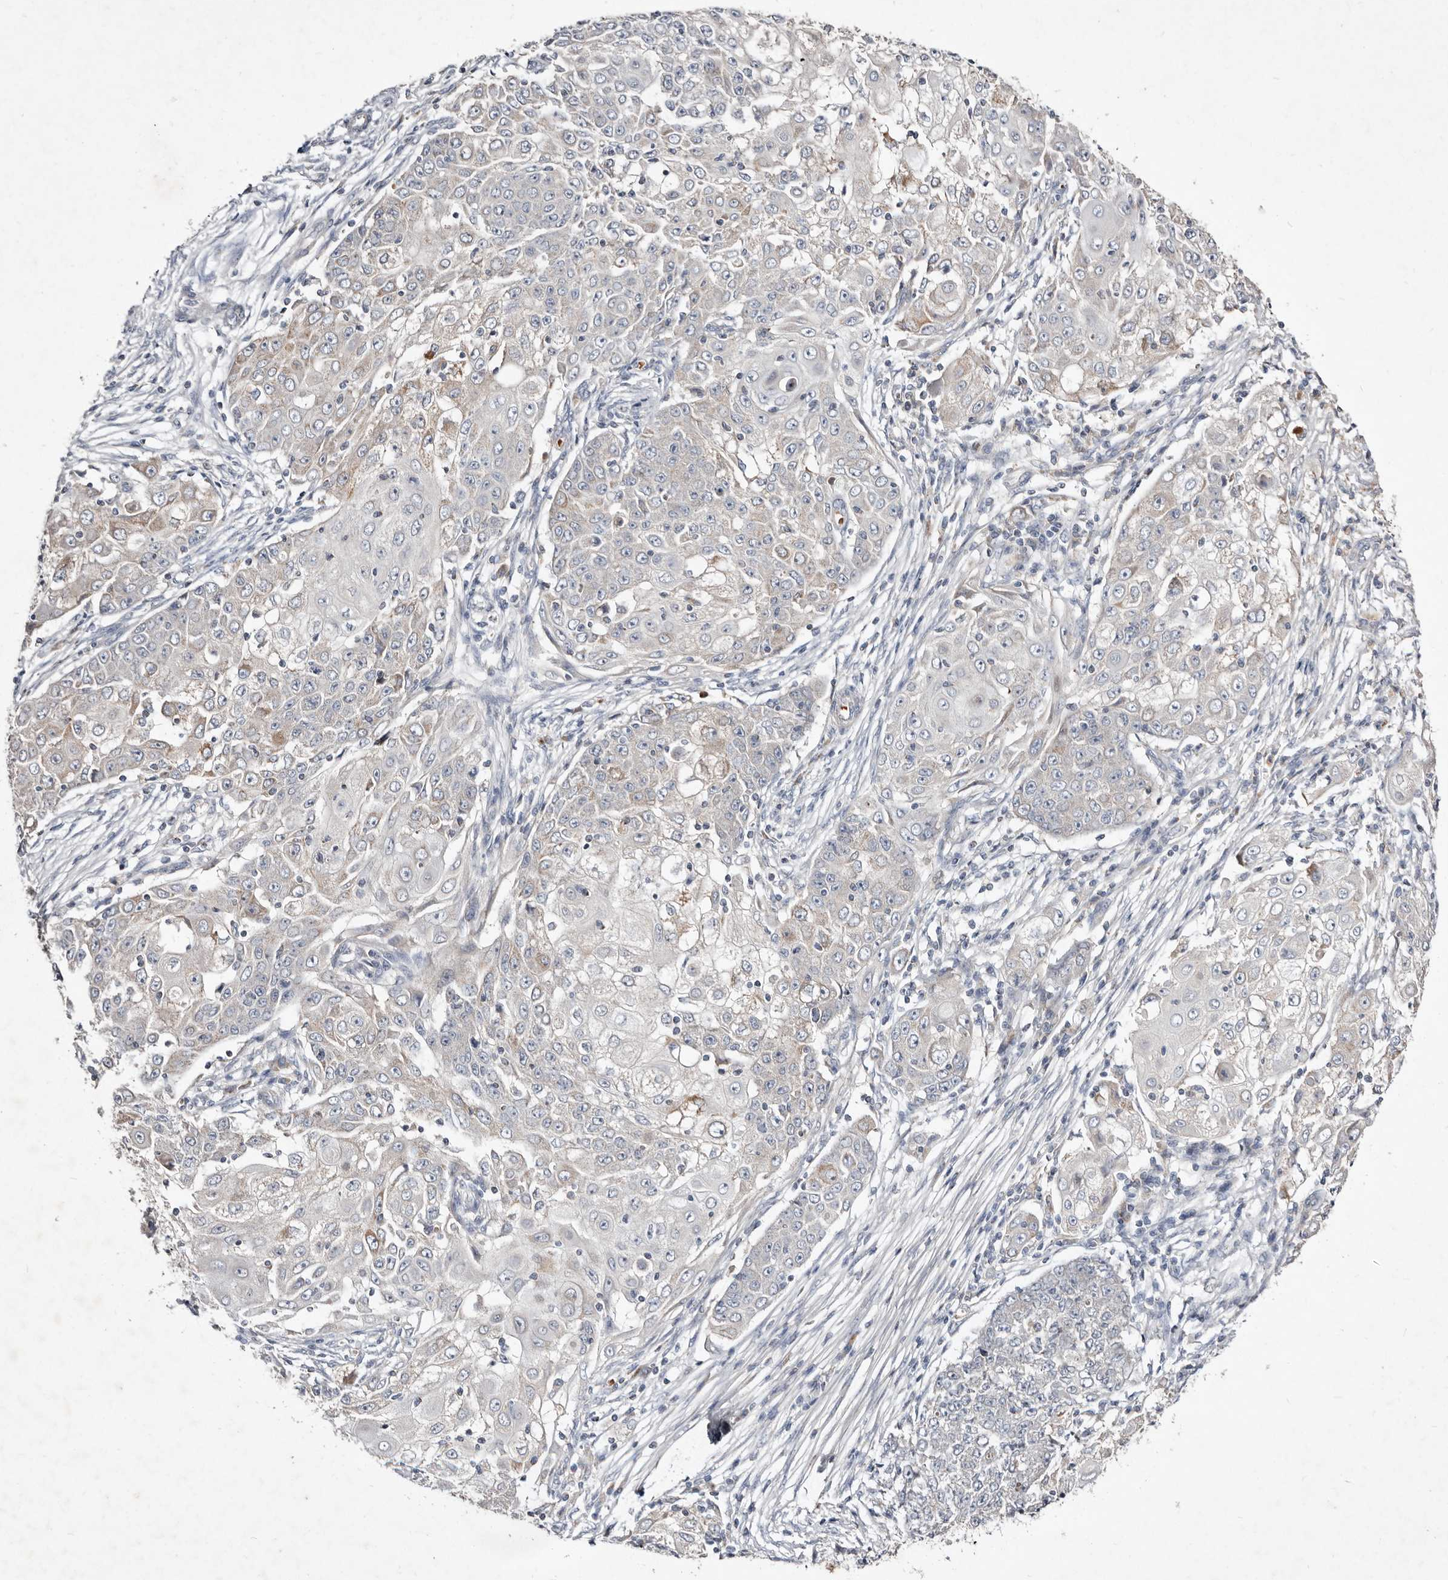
{"staining": {"intensity": "negative", "quantity": "none", "location": "none"}, "tissue": "ovarian cancer", "cell_type": "Tumor cells", "image_type": "cancer", "snomed": [{"axis": "morphology", "description": "Carcinoma, endometroid"}, {"axis": "topography", "description": "Ovary"}], "caption": "Tumor cells are negative for protein expression in human ovarian cancer. Nuclei are stained in blue.", "gene": "SLC25A20", "patient": {"sex": "female", "age": 42}}